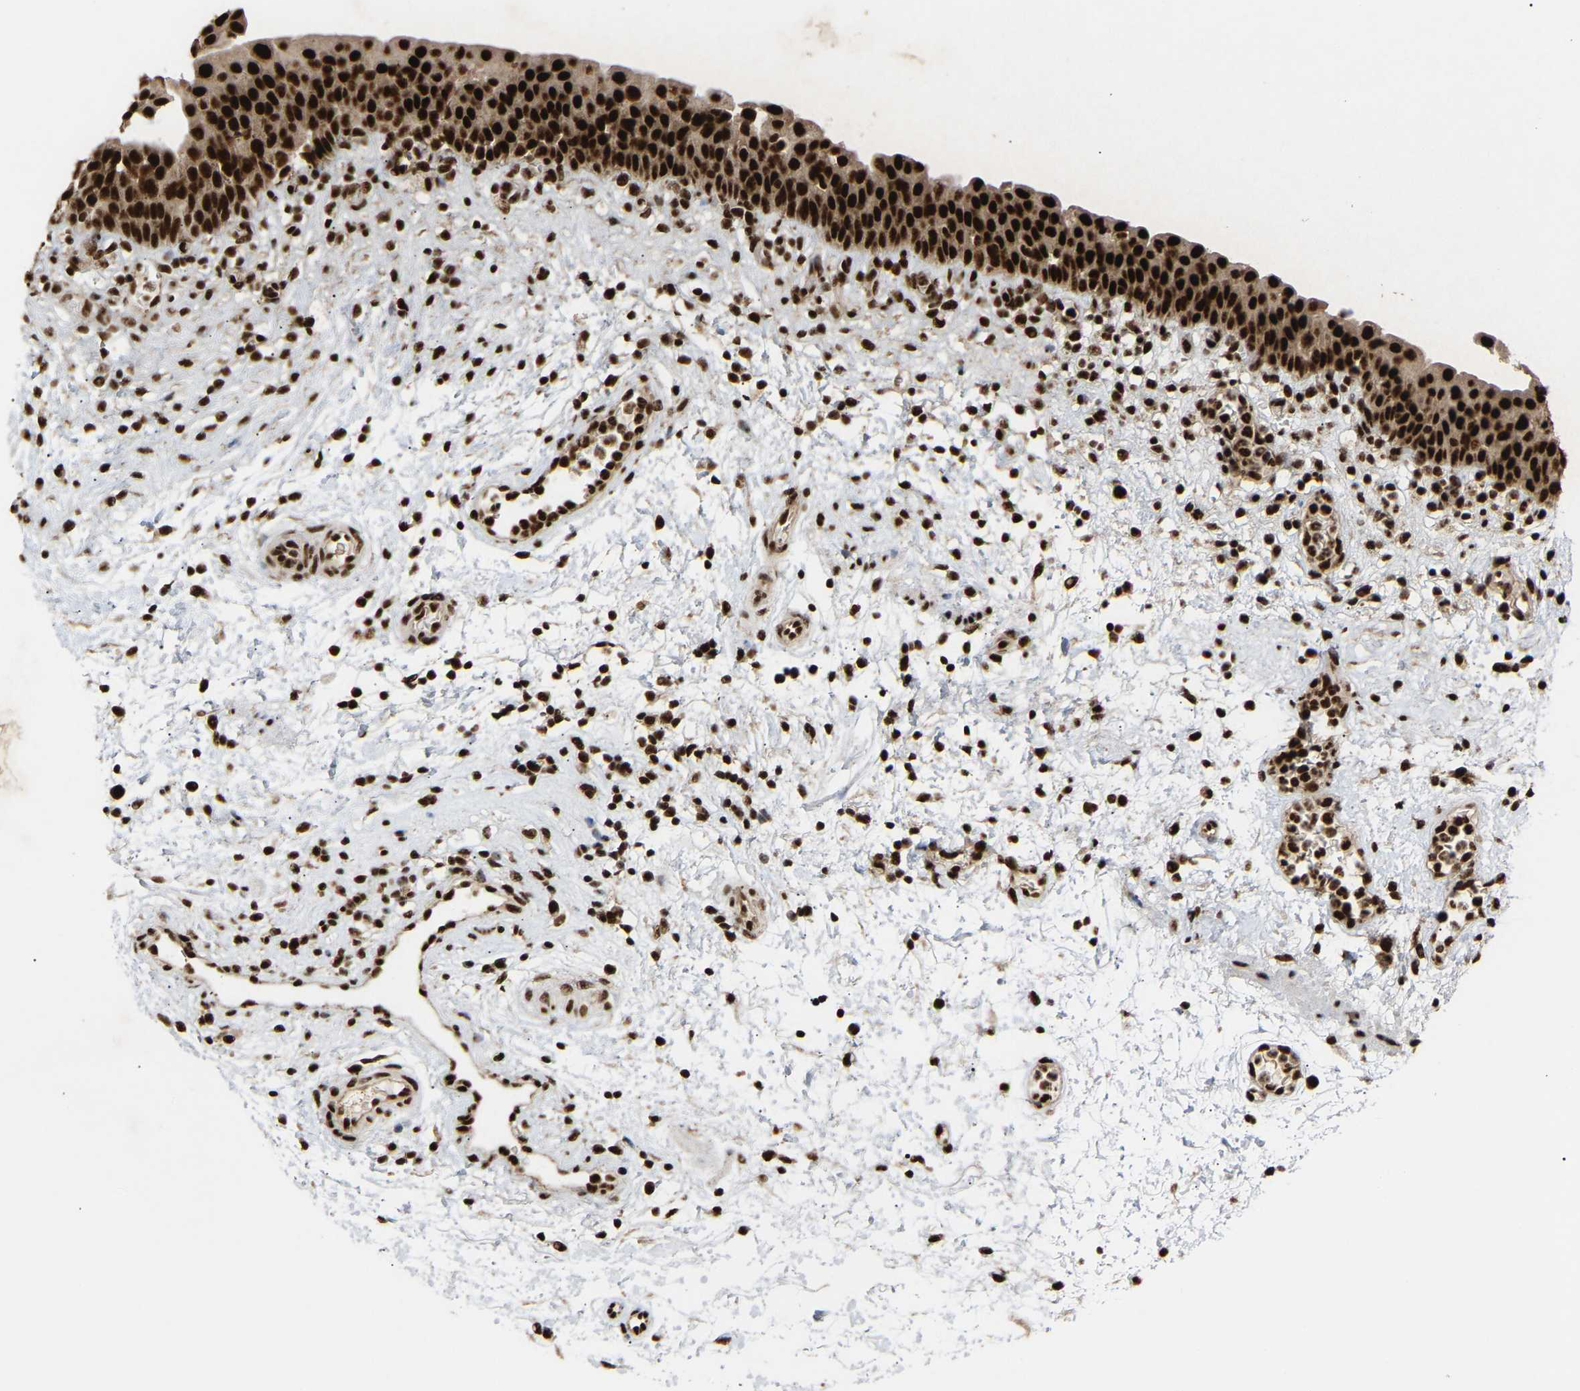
{"staining": {"intensity": "strong", "quantity": ">75%", "location": "nuclear"}, "tissue": "urinary bladder", "cell_type": "Urothelial cells", "image_type": "normal", "snomed": [{"axis": "morphology", "description": "Normal tissue, NOS"}, {"axis": "topography", "description": "Urinary bladder"}], "caption": "Protein expression analysis of benign urinary bladder exhibits strong nuclear positivity in approximately >75% of urothelial cells.", "gene": "ALYREF", "patient": {"sex": "male", "age": 37}}